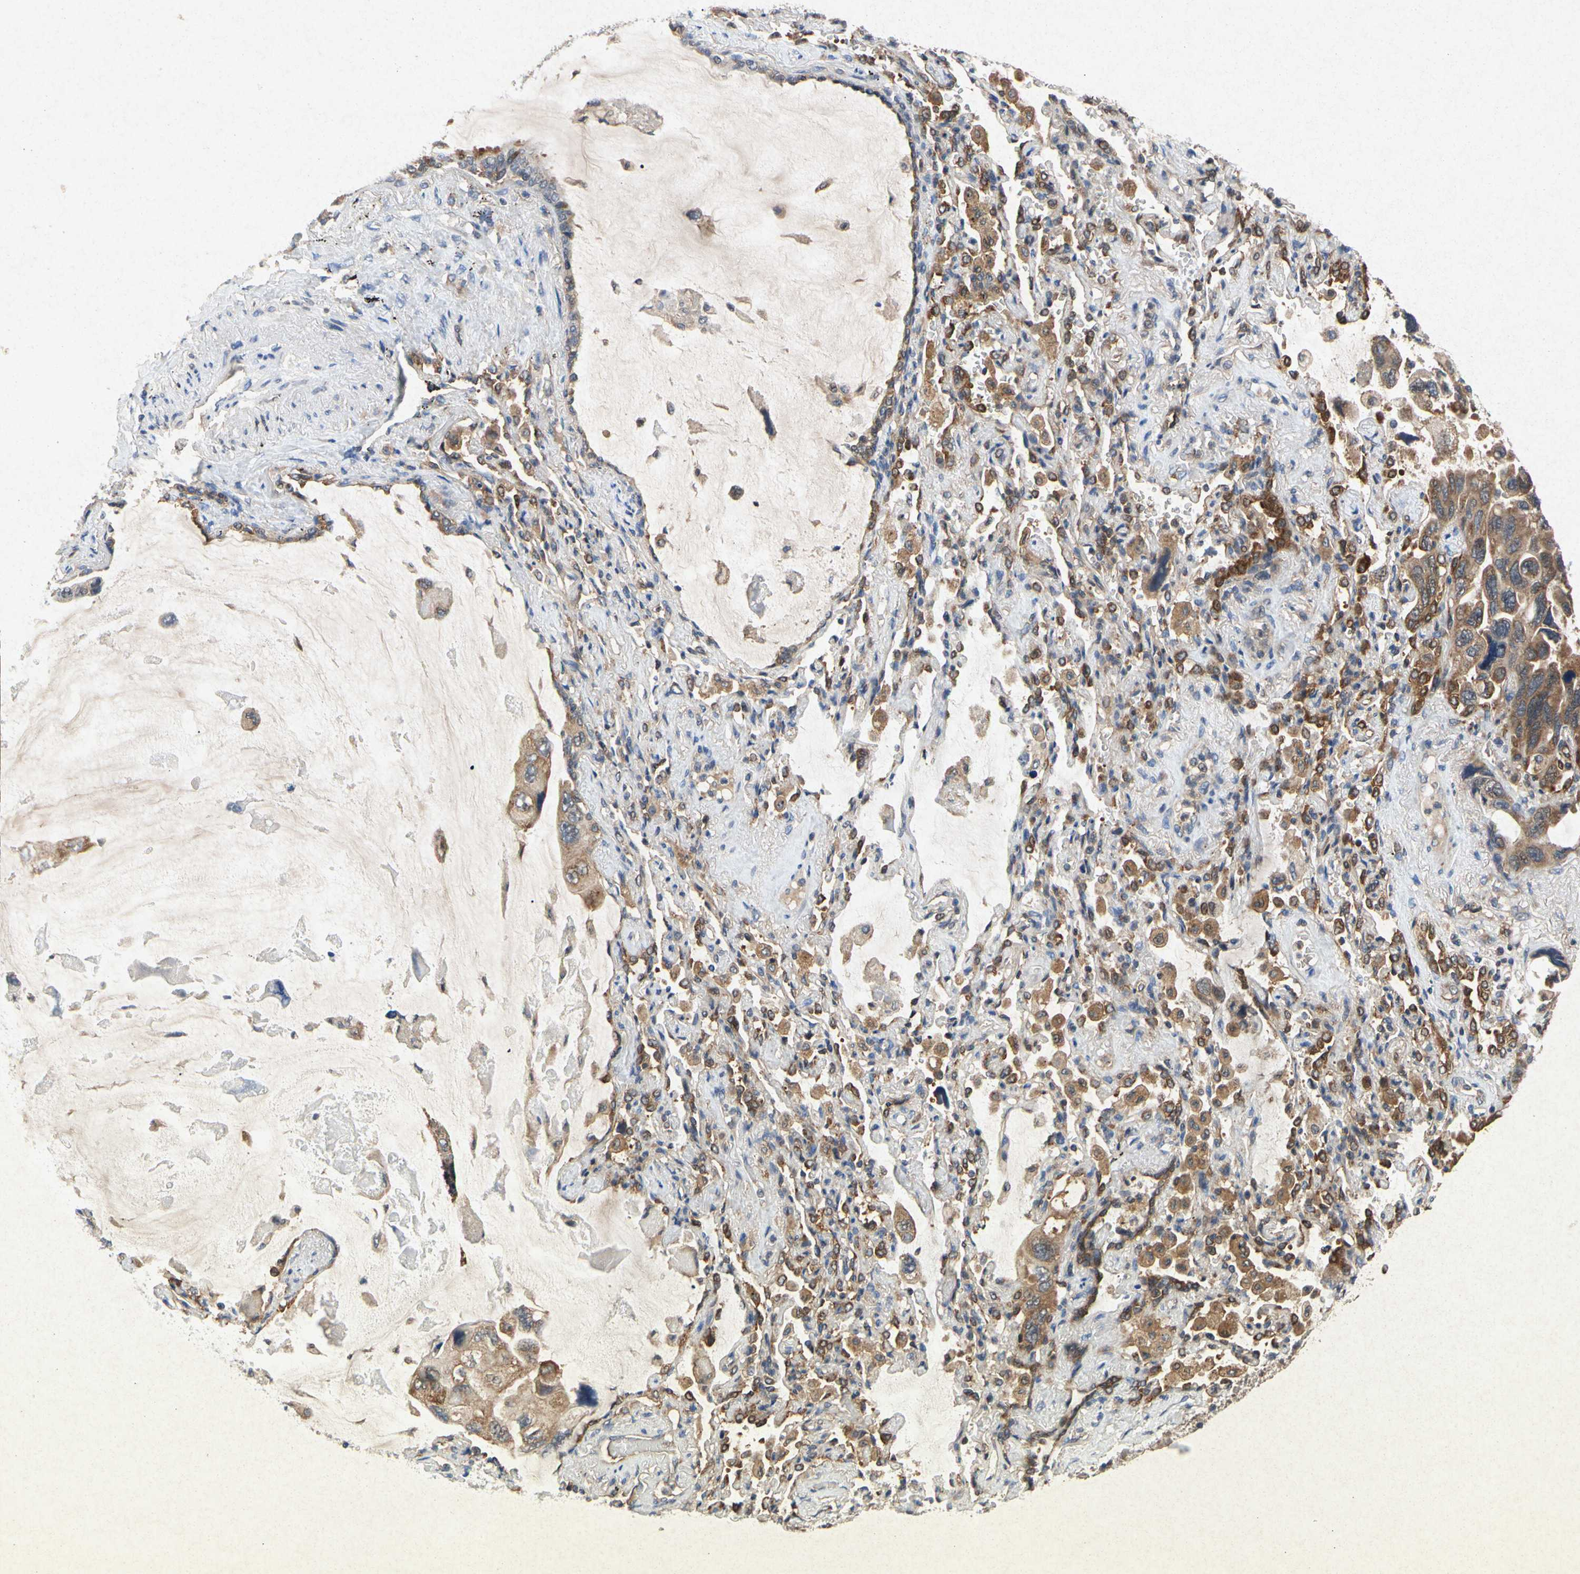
{"staining": {"intensity": "moderate", "quantity": ">75%", "location": "cytoplasmic/membranous"}, "tissue": "lung cancer", "cell_type": "Tumor cells", "image_type": "cancer", "snomed": [{"axis": "morphology", "description": "Squamous cell carcinoma, NOS"}, {"axis": "topography", "description": "Lung"}], "caption": "Protein staining of lung cancer tissue displays moderate cytoplasmic/membranous staining in approximately >75% of tumor cells. The protein of interest is stained brown, and the nuclei are stained in blue (DAB (3,3'-diaminobenzidine) IHC with brightfield microscopy, high magnification).", "gene": "RPS6KA1", "patient": {"sex": "female", "age": 73}}